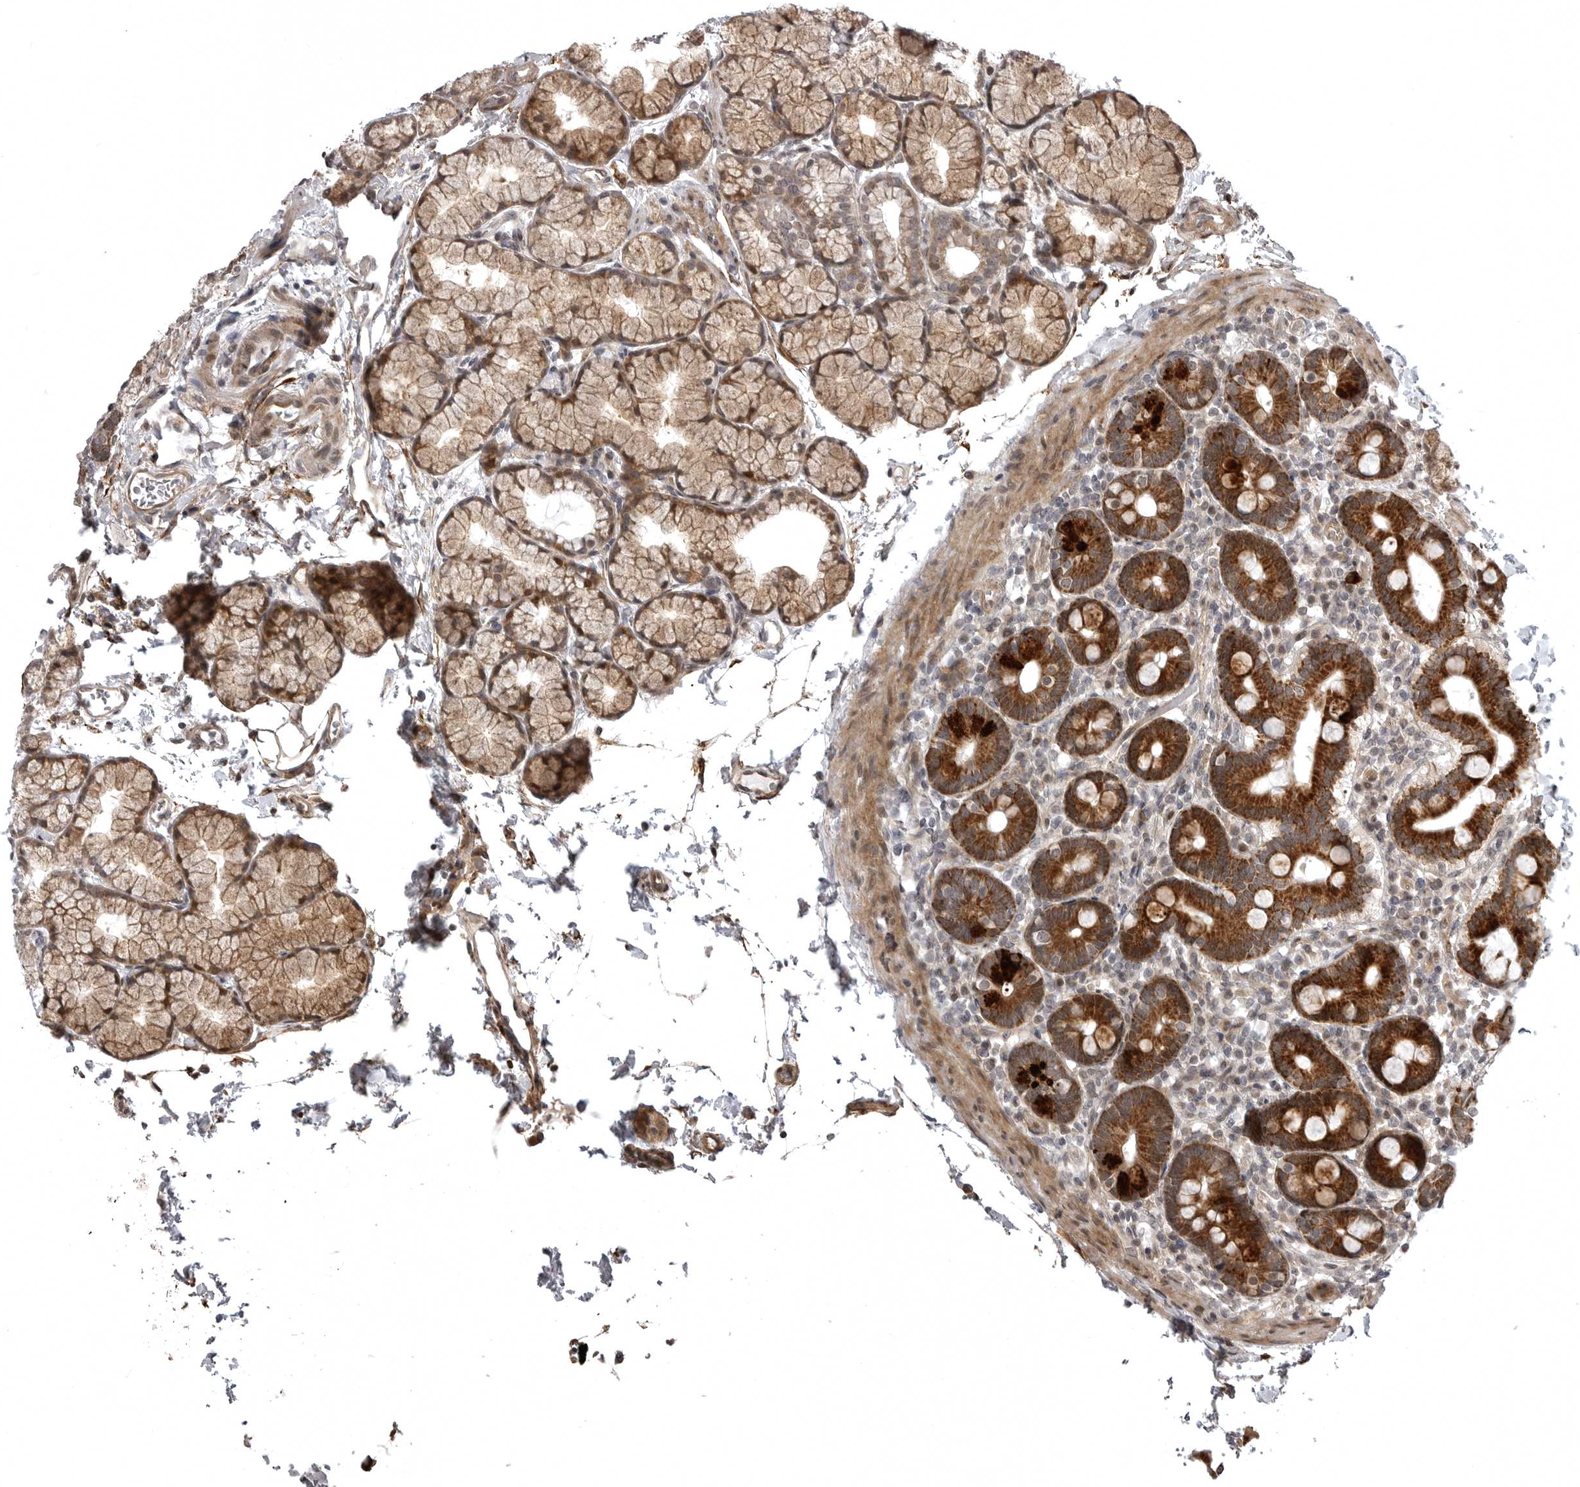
{"staining": {"intensity": "strong", "quantity": ">75%", "location": "cytoplasmic/membranous"}, "tissue": "duodenum", "cell_type": "Glandular cells", "image_type": "normal", "snomed": [{"axis": "morphology", "description": "Normal tissue, NOS"}, {"axis": "topography", "description": "Duodenum"}], "caption": "Brown immunohistochemical staining in unremarkable human duodenum shows strong cytoplasmic/membranous expression in approximately >75% of glandular cells.", "gene": "SNX16", "patient": {"sex": "male", "age": 54}}